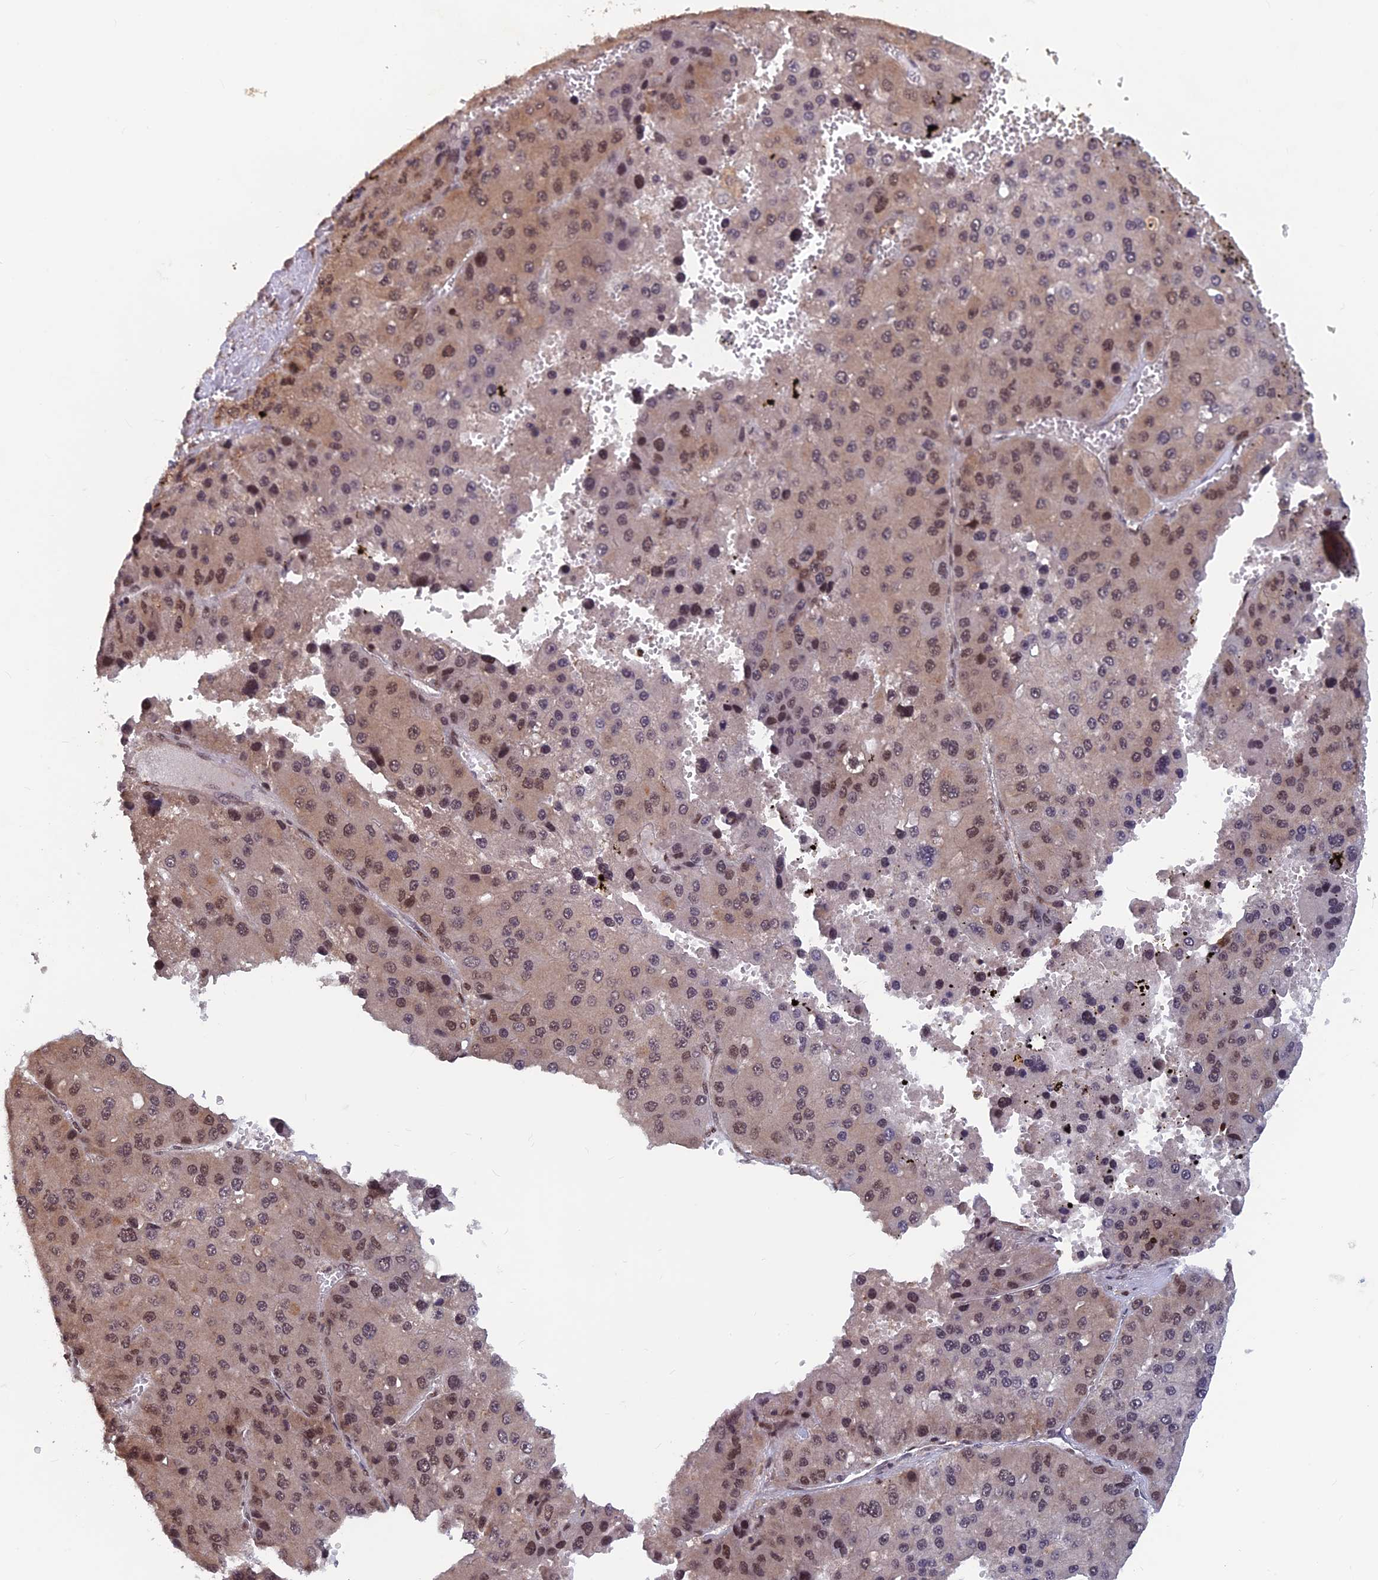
{"staining": {"intensity": "moderate", "quantity": "25%-75%", "location": "nuclear"}, "tissue": "liver cancer", "cell_type": "Tumor cells", "image_type": "cancer", "snomed": [{"axis": "morphology", "description": "Carcinoma, Hepatocellular, NOS"}, {"axis": "topography", "description": "Liver"}], "caption": "Human hepatocellular carcinoma (liver) stained with a brown dye reveals moderate nuclear positive positivity in approximately 25%-75% of tumor cells.", "gene": "FAM53C", "patient": {"sex": "female", "age": 73}}